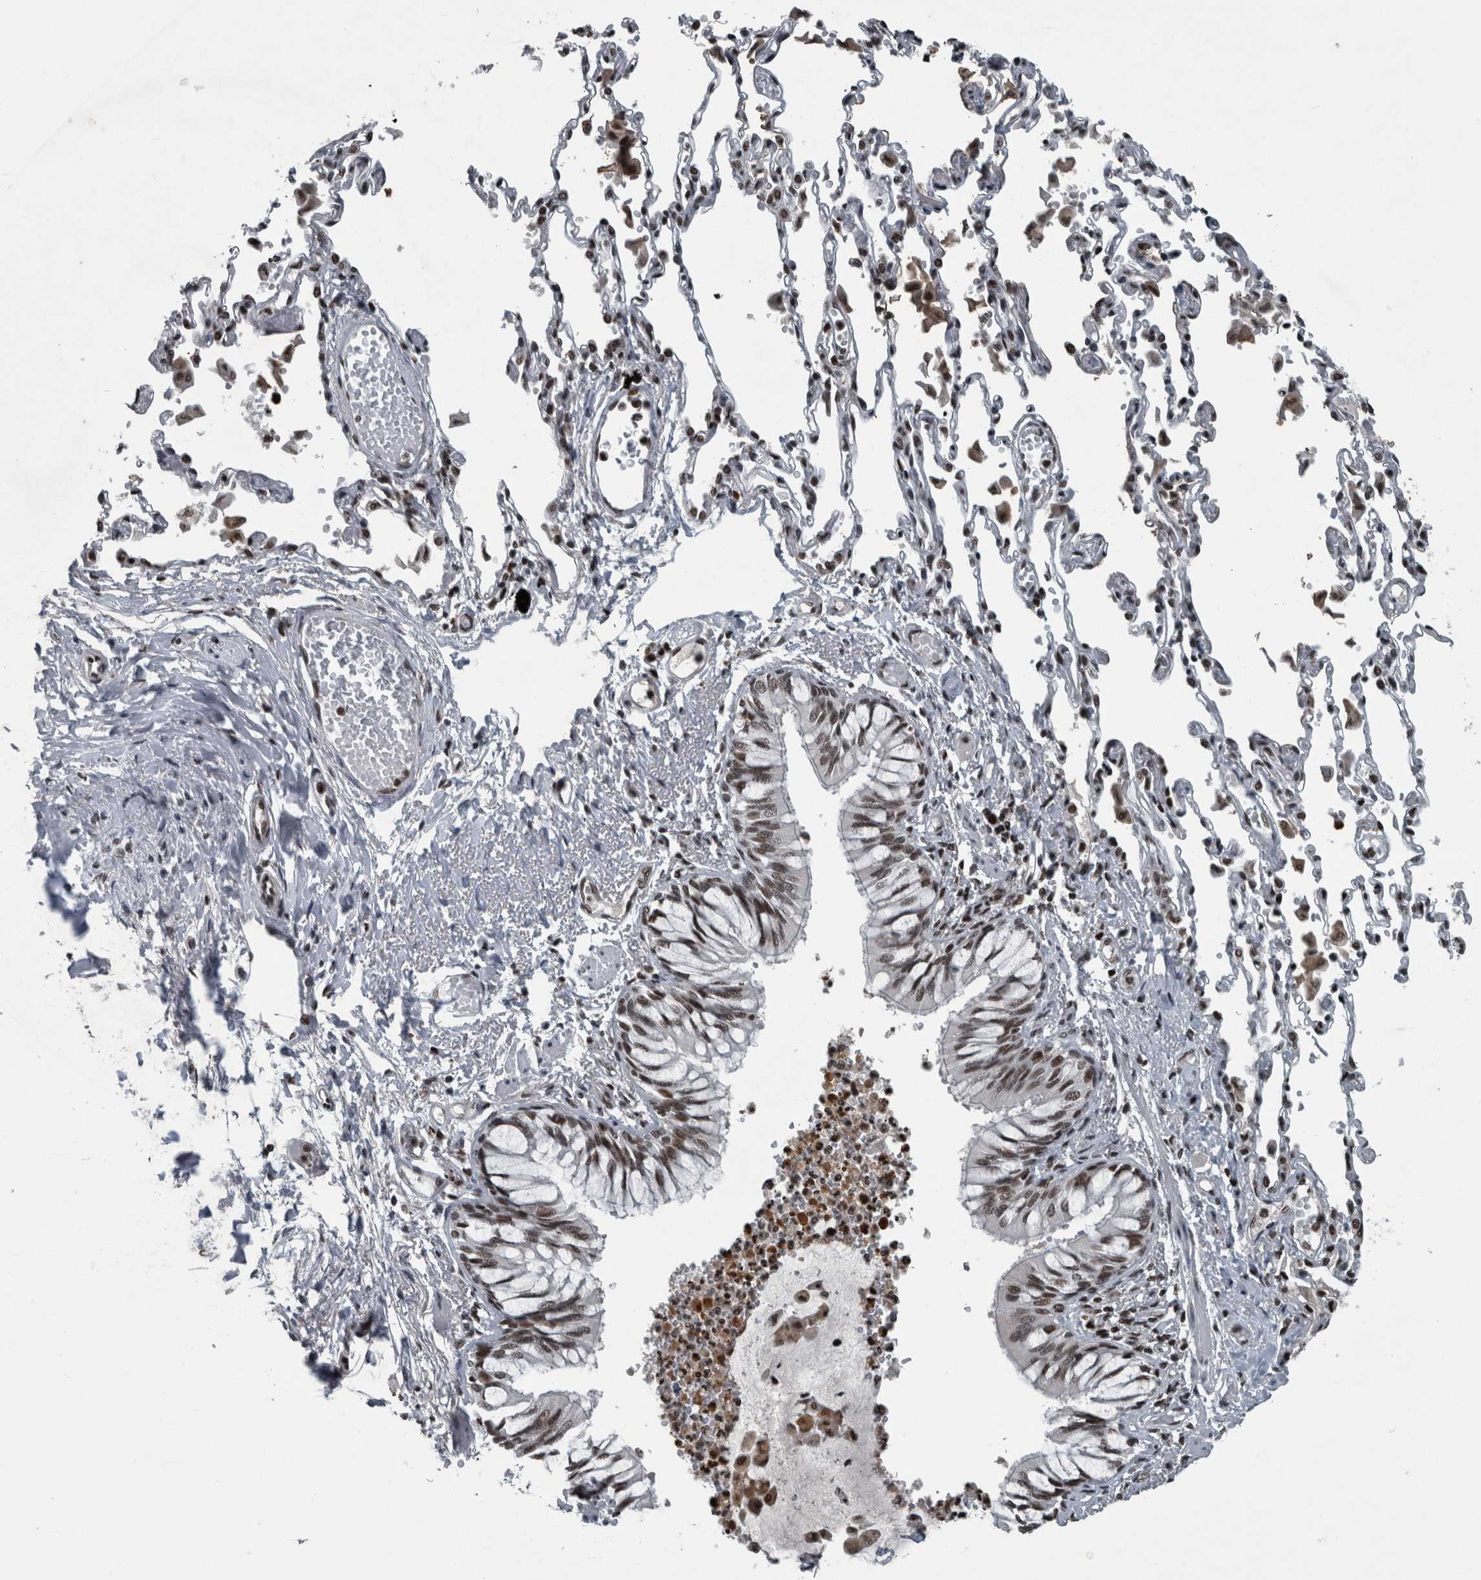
{"staining": {"intensity": "strong", "quantity": ">75%", "location": "nuclear"}, "tissue": "bronchus", "cell_type": "Respiratory epithelial cells", "image_type": "normal", "snomed": [{"axis": "morphology", "description": "Normal tissue, NOS"}, {"axis": "topography", "description": "Cartilage tissue"}, {"axis": "topography", "description": "Bronchus"}, {"axis": "topography", "description": "Lung"}], "caption": "IHC photomicrograph of normal bronchus stained for a protein (brown), which exhibits high levels of strong nuclear staining in approximately >75% of respiratory epithelial cells.", "gene": "UNC50", "patient": {"sex": "female", "age": 49}}